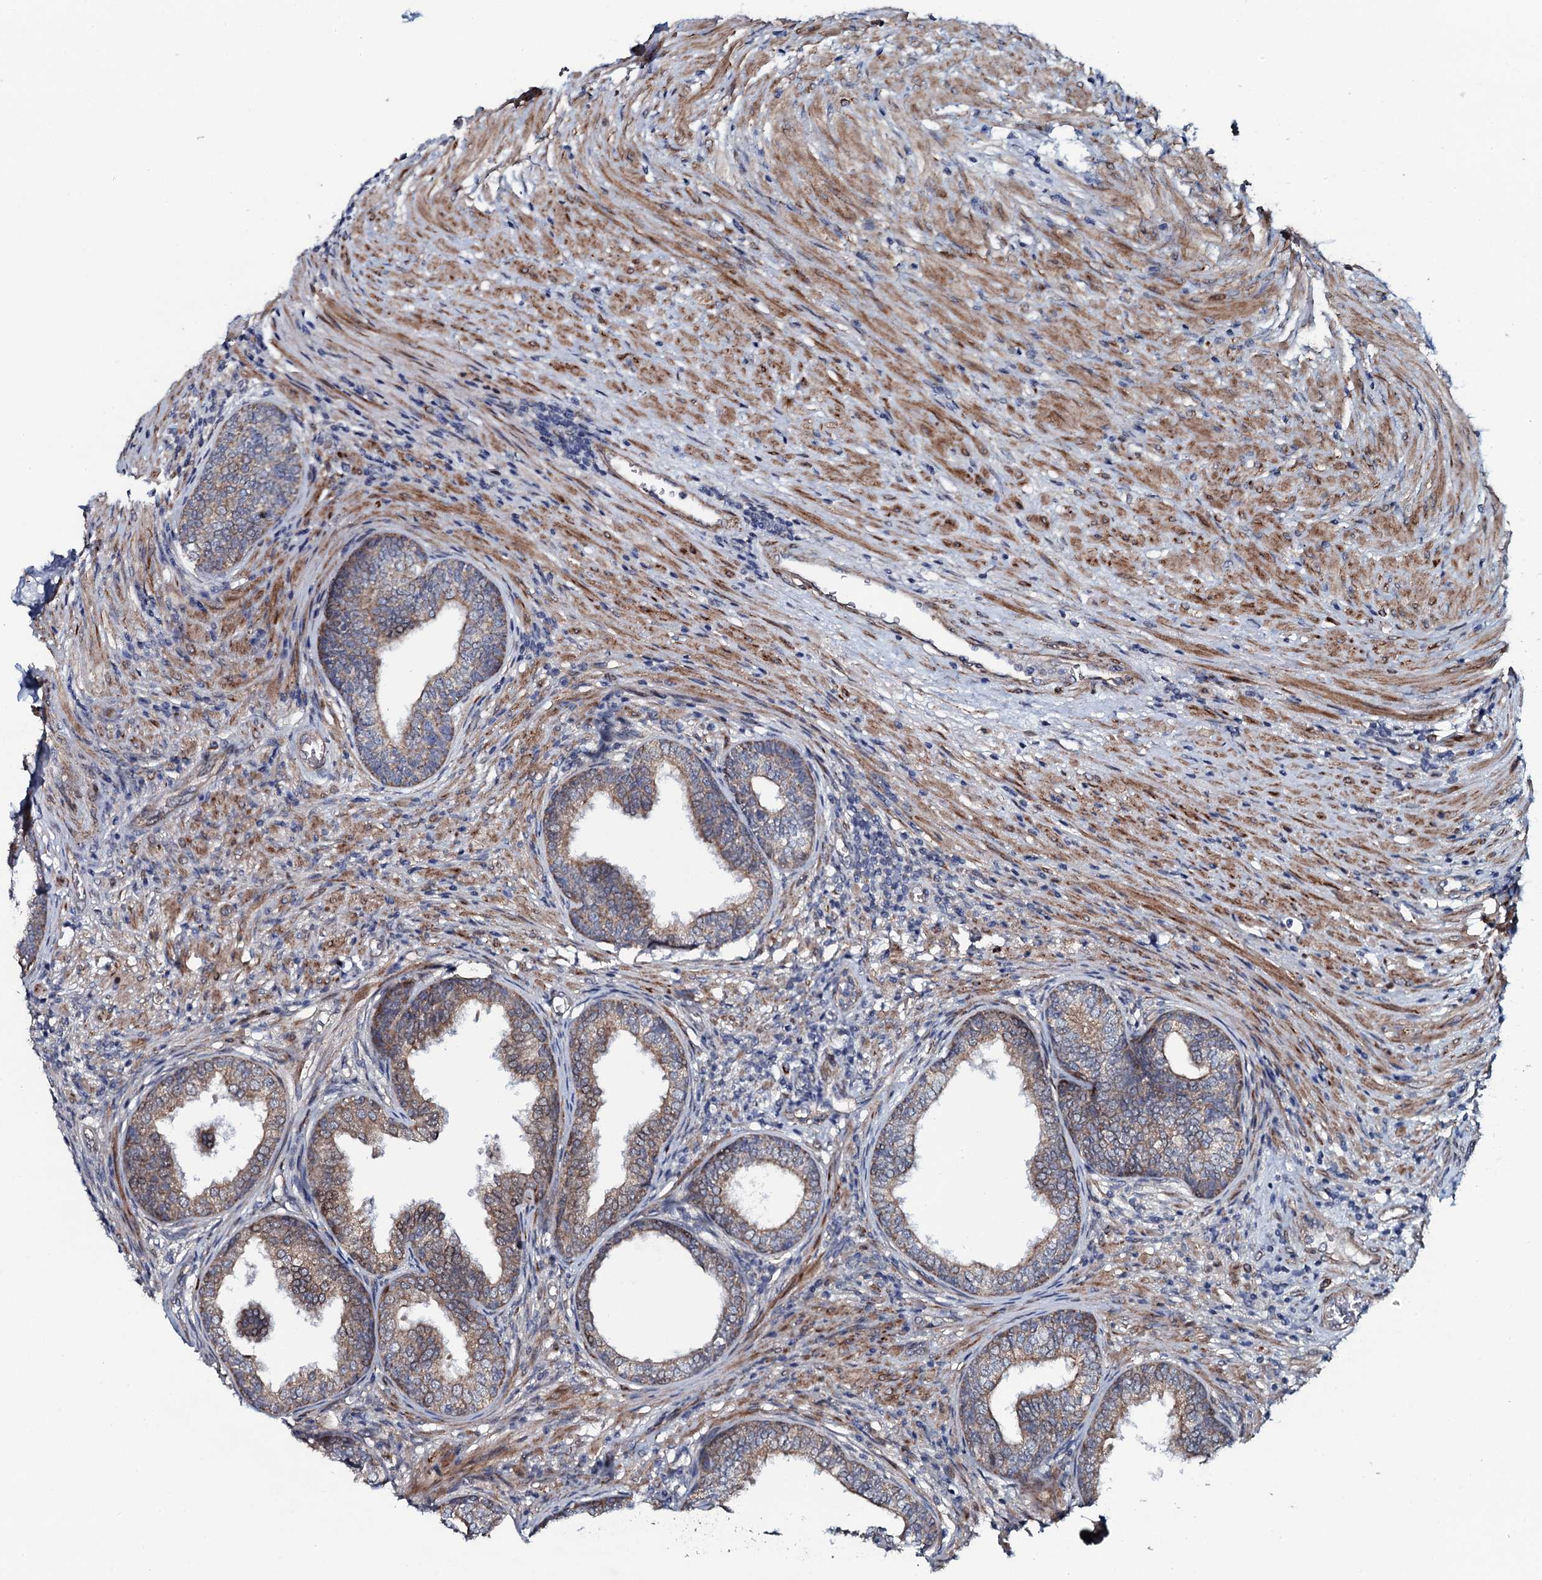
{"staining": {"intensity": "moderate", "quantity": "25%-75%", "location": "cytoplasmic/membranous"}, "tissue": "prostate", "cell_type": "Glandular cells", "image_type": "normal", "snomed": [{"axis": "morphology", "description": "Normal tissue, NOS"}, {"axis": "topography", "description": "Prostate"}], "caption": "Glandular cells reveal medium levels of moderate cytoplasmic/membranous staining in approximately 25%-75% of cells in benign prostate.", "gene": "KCTD4", "patient": {"sex": "male", "age": 76}}